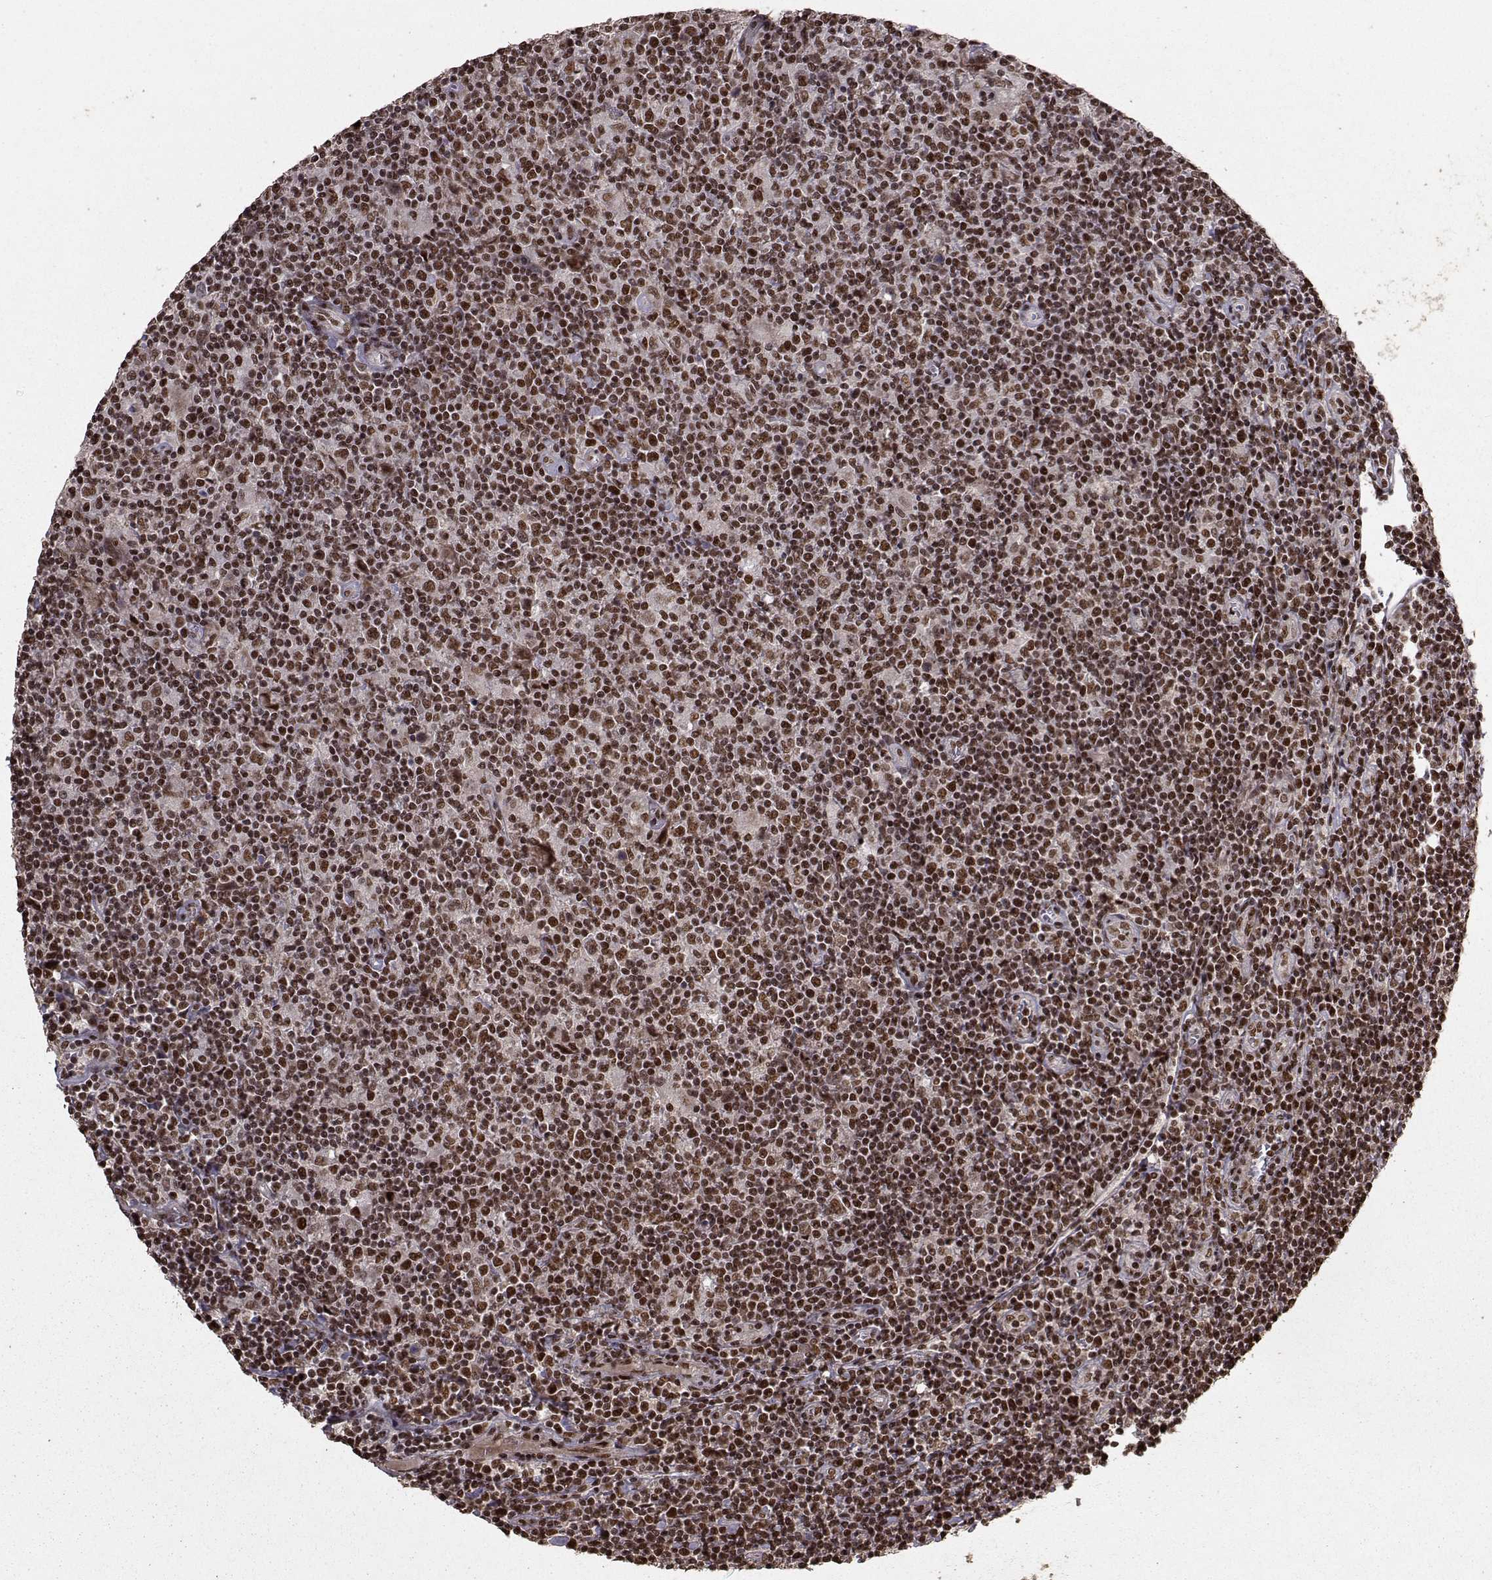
{"staining": {"intensity": "strong", "quantity": ">75%", "location": "nuclear"}, "tissue": "lymphoma", "cell_type": "Tumor cells", "image_type": "cancer", "snomed": [{"axis": "morphology", "description": "Hodgkin's disease, NOS"}, {"axis": "topography", "description": "Lymph node"}], "caption": "DAB immunohistochemical staining of Hodgkin's disease demonstrates strong nuclear protein staining in approximately >75% of tumor cells.", "gene": "SF1", "patient": {"sex": "male", "age": 40}}